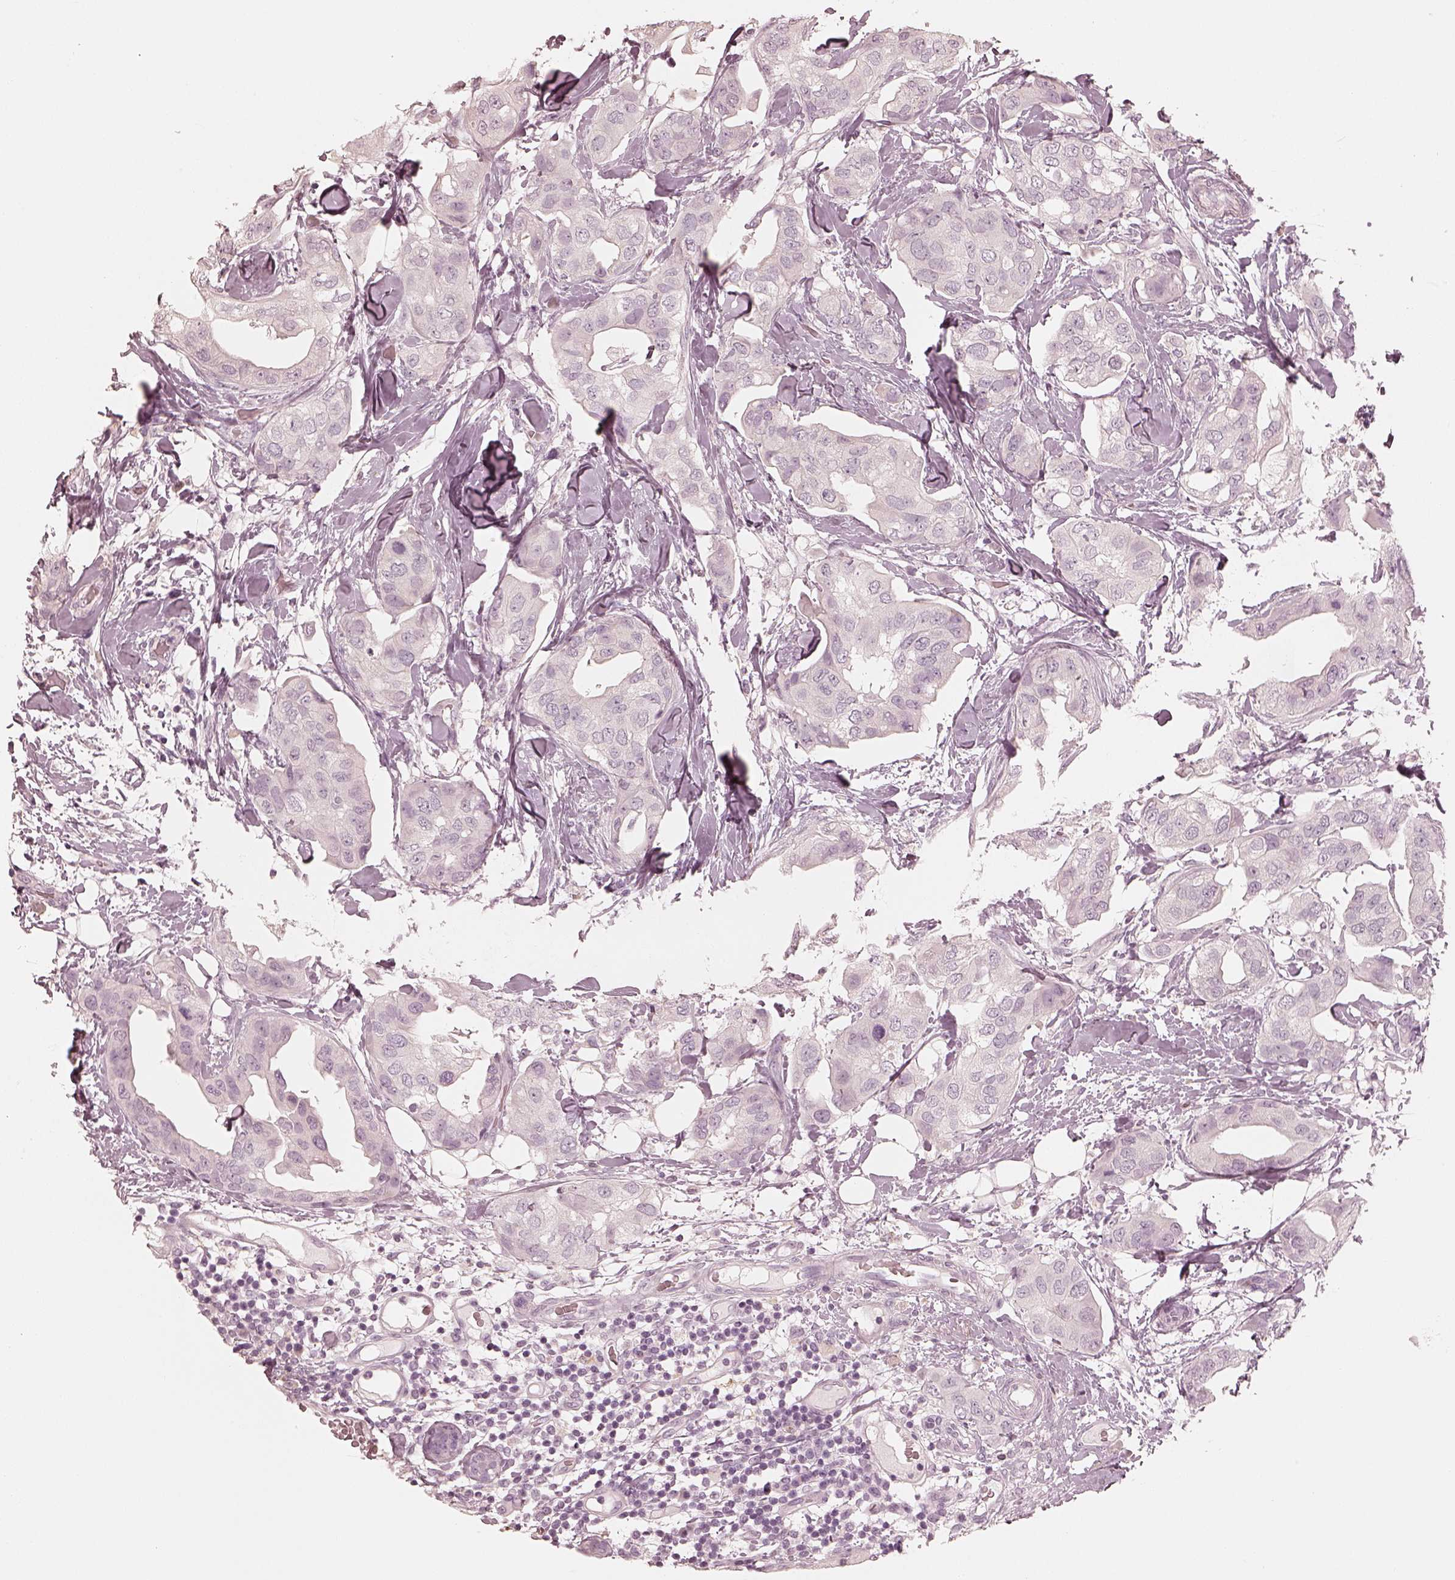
{"staining": {"intensity": "negative", "quantity": "none", "location": "none"}, "tissue": "breast cancer", "cell_type": "Tumor cells", "image_type": "cancer", "snomed": [{"axis": "morphology", "description": "Normal tissue, NOS"}, {"axis": "morphology", "description": "Duct carcinoma"}, {"axis": "topography", "description": "Breast"}], "caption": "A high-resolution image shows immunohistochemistry (IHC) staining of breast cancer (infiltrating ductal carcinoma), which demonstrates no significant staining in tumor cells. Nuclei are stained in blue.", "gene": "CALR3", "patient": {"sex": "female", "age": 40}}